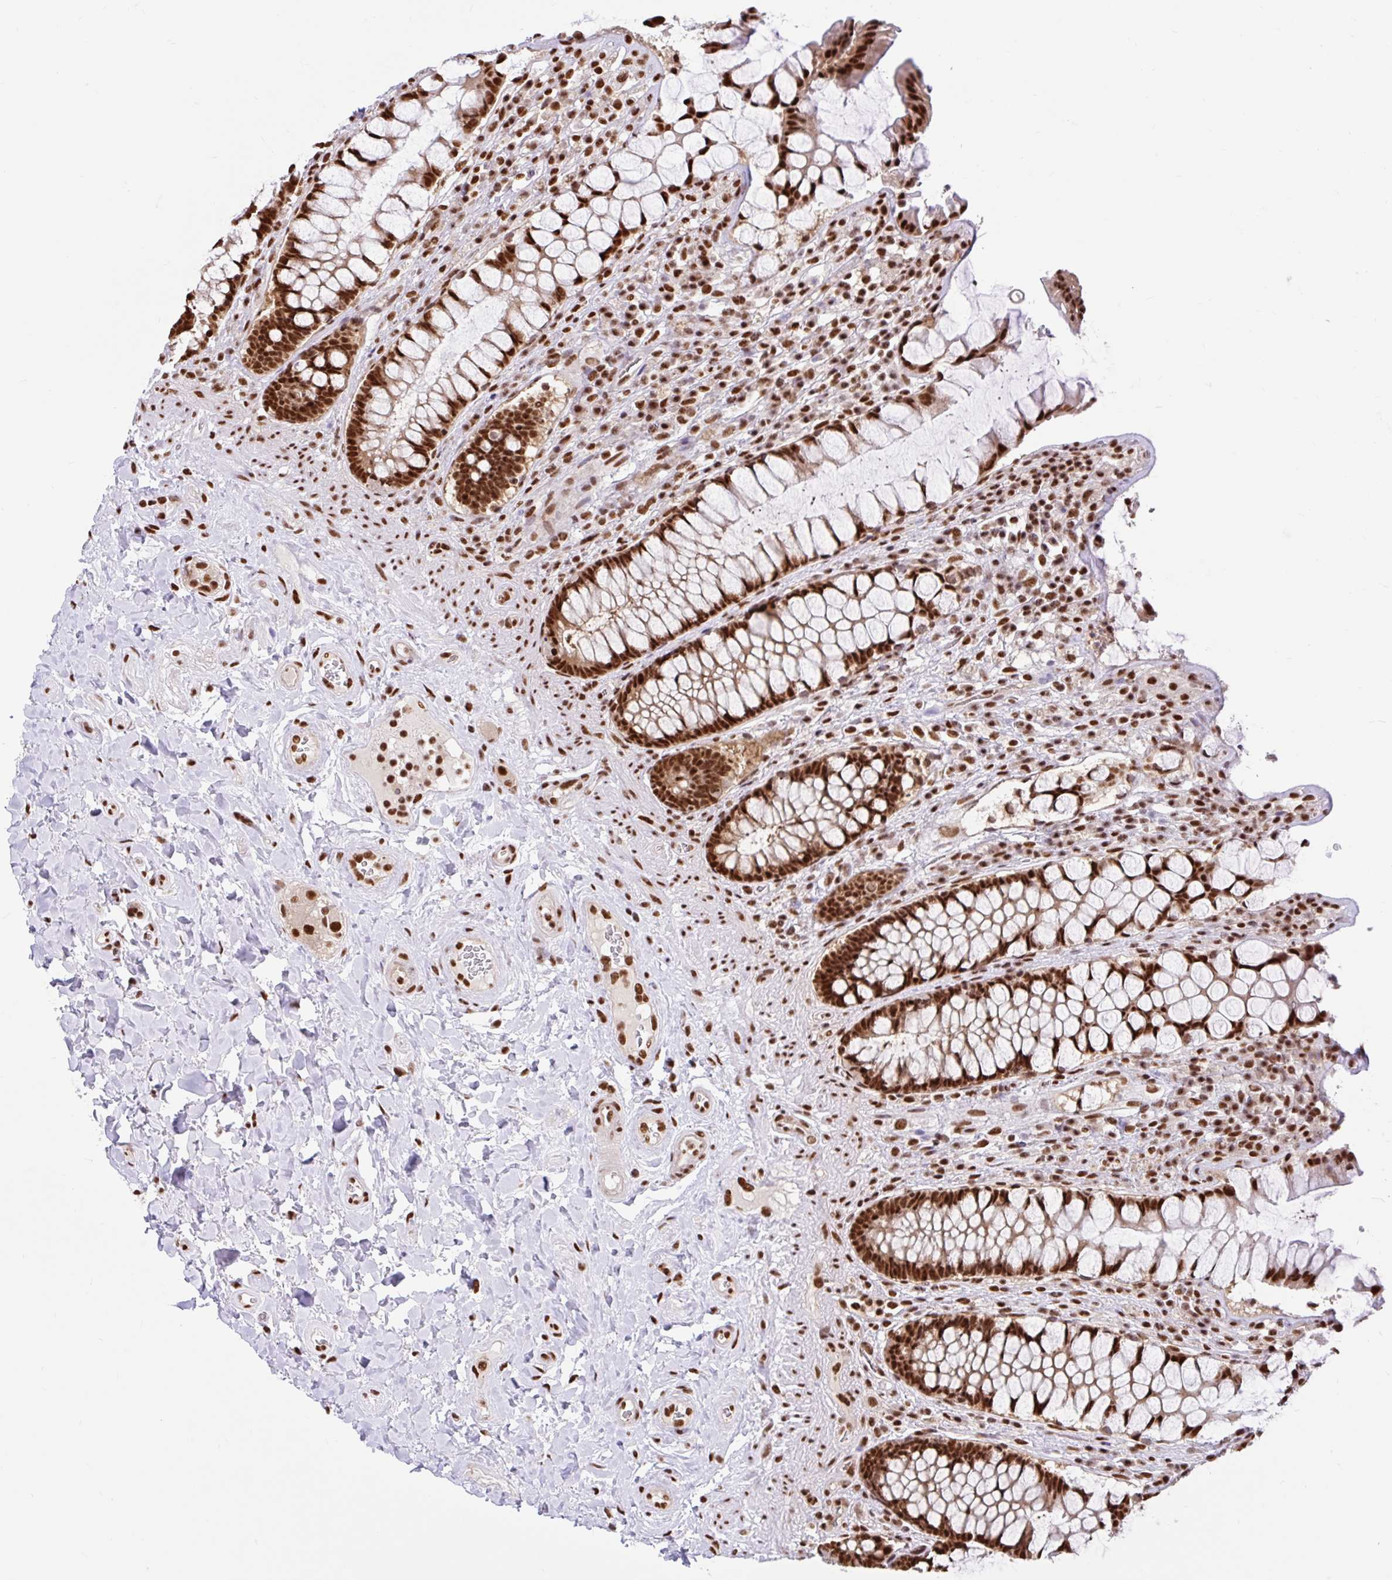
{"staining": {"intensity": "strong", "quantity": ">75%", "location": "cytoplasmic/membranous,nuclear"}, "tissue": "rectum", "cell_type": "Glandular cells", "image_type": "normal", "snomed": [{"axis": "morphology", "description": "Normal tissue, NOS"}, {"axis": "topography", "description": "Rectum"}], "caption": "Immunohistochemistry (IHC) image of benign rectum: rectum stained using immunohistochemistry demonstrates high levels of strong protein expression localized specifically in the cytoplasmic/membranous,nuclear of glandular cells, appearing as a cytoplasmic/membranous,nuclear brown color.", "gene": "ABCA9", "patient": {"sex": "female", "age": 58}}